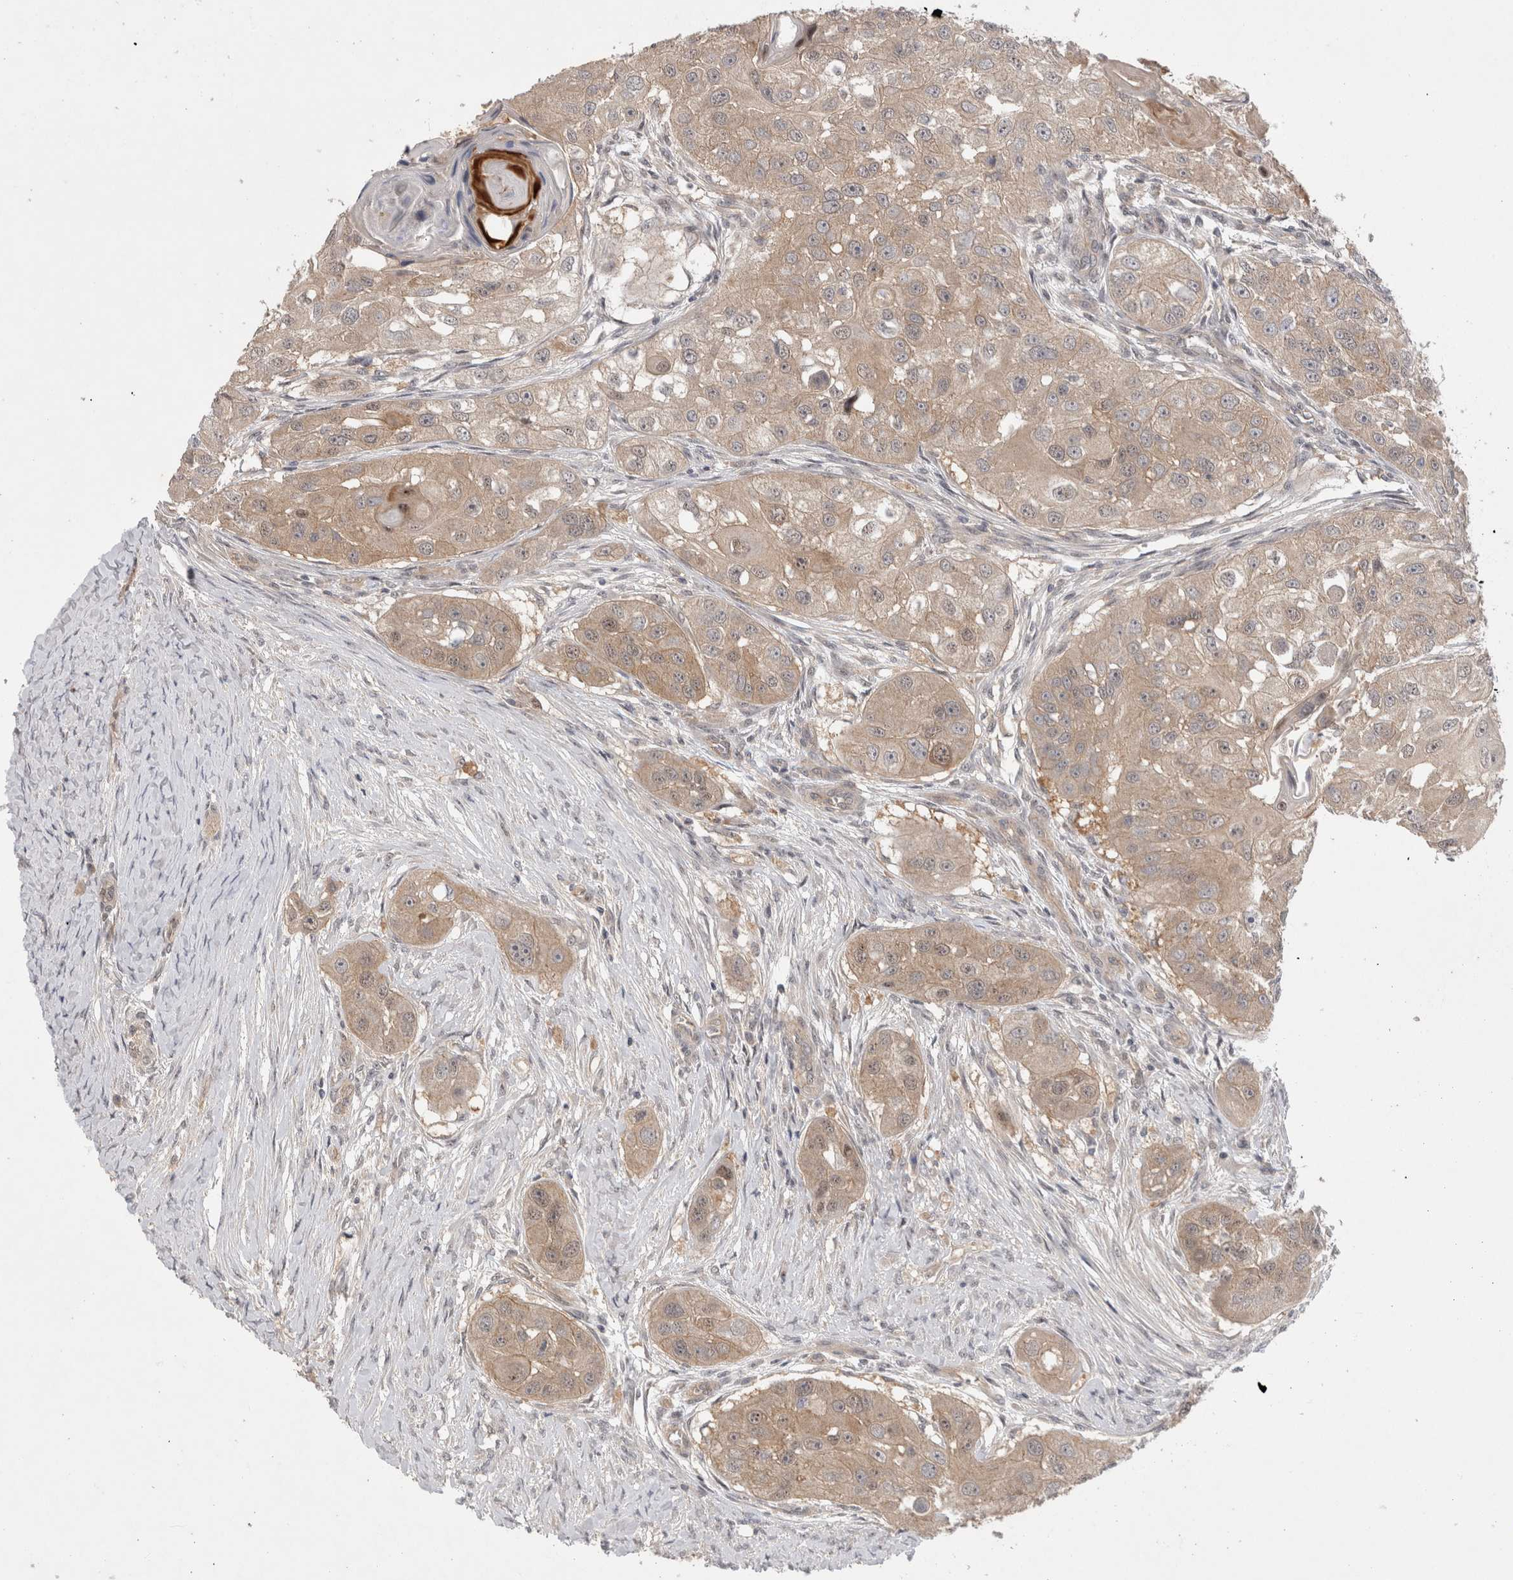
{"staining": {"intensity": "weak", "quantity": ">75%", "location": "cytoplasmic/membranous"}, "tissue": "head and neck cancer", "cell_type": "Tumor cells", "image_type": "cancer", "snomed": [{"axis": "morphology", "description": "Normal tissue, NOS"}, {"axis": "morphology", "description": "Squamous cell carcinoma, NOS"}, {"axis": "topography", "description": "Skeletal muscle"}, {"axis": "topography", "description": "Head-Neck"}], "caption": "Head and neck squamous cell carcinoma stained with immunohistochemistry reveals weak cytoplasmic/membranous staining in about >75% of tumor cells.", "gene": "CERS3", "patient": {"sex": "male", "age": 51}}